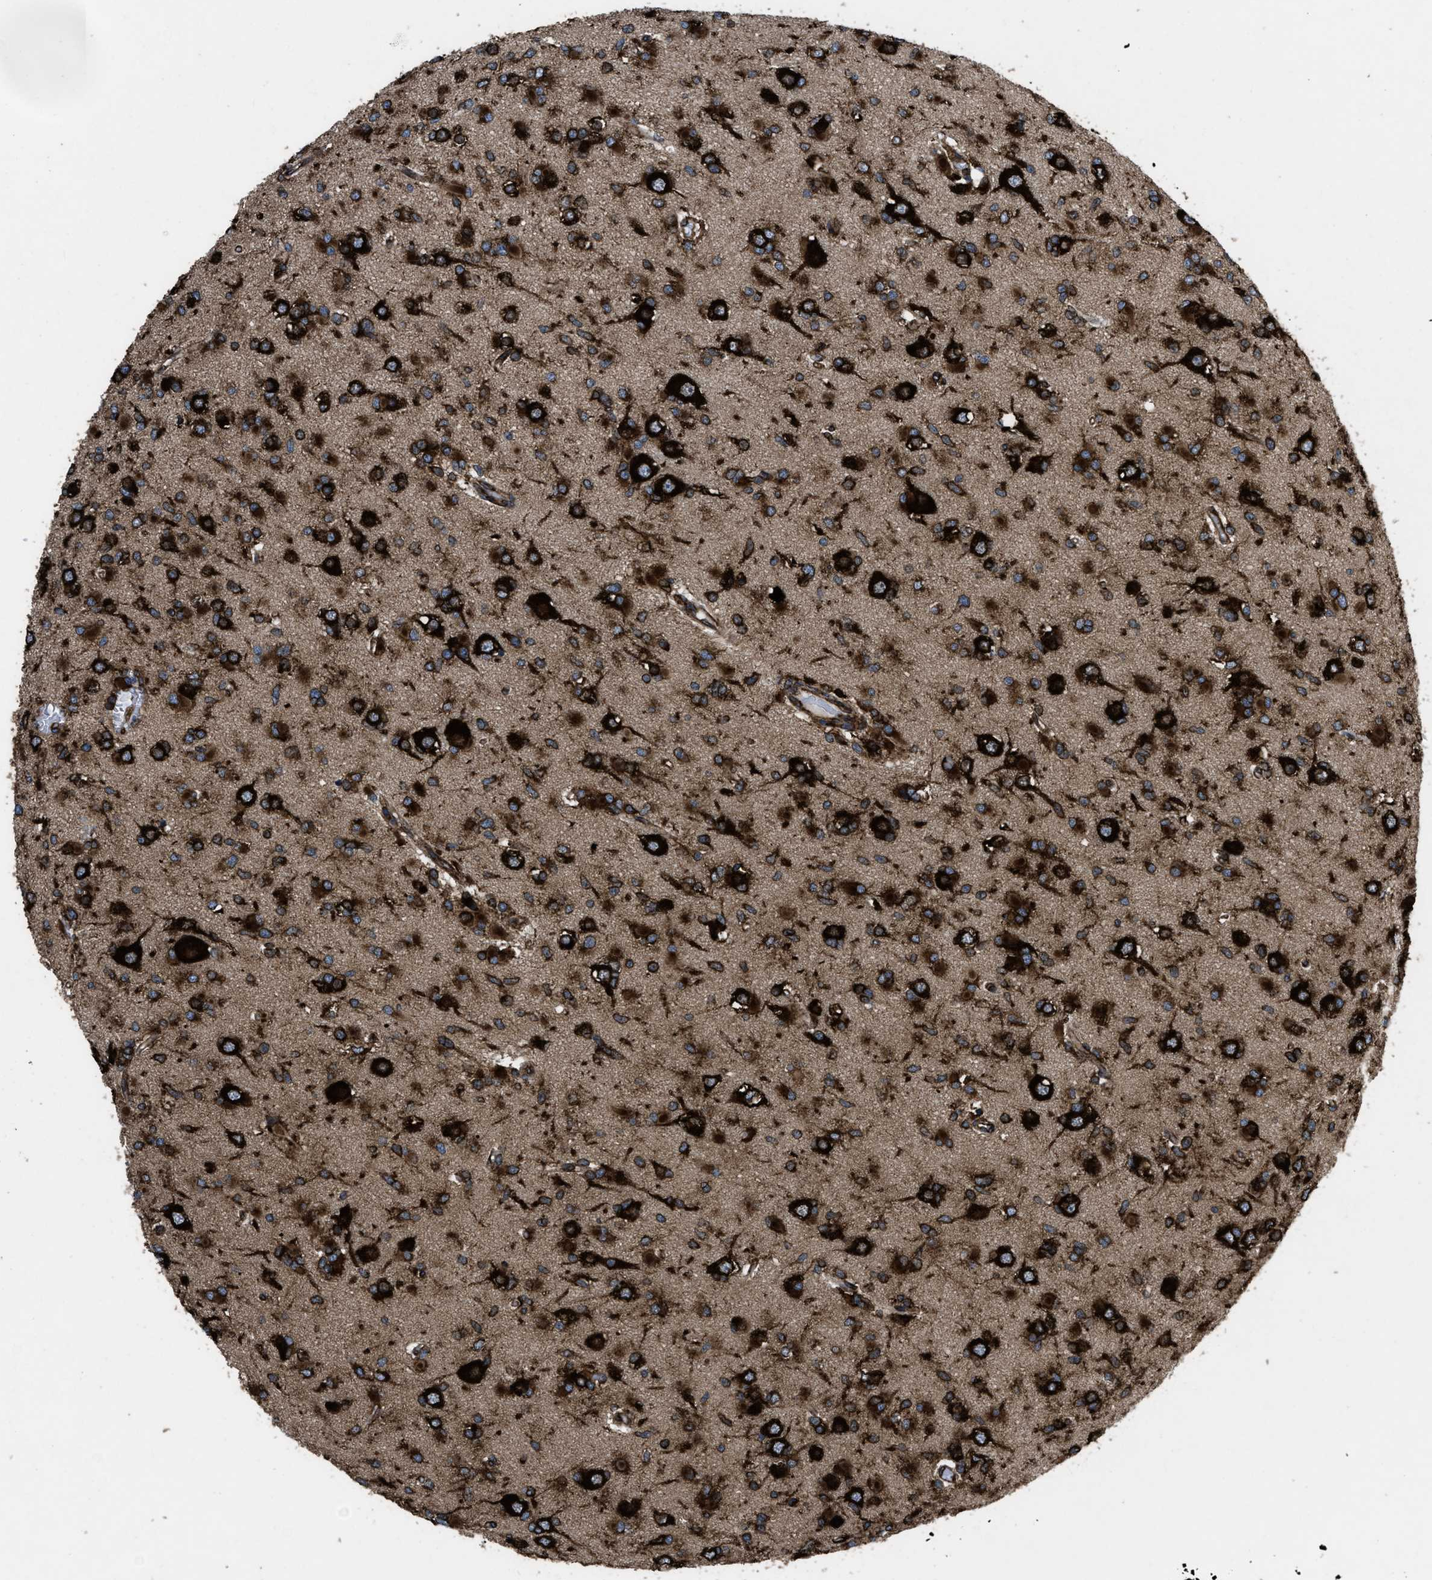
{"staining": {"intensity": "strong", "quantity": ">75%", "location": "cytoplasmic/membranous"}, "tissue": "glioma", "cell_type": "Tumor cells", "image_type": "cancer", "snomed": [{"axis": "morphology", "description": "Glioma, malignant, Low grade"}, {"axis": "topography", "description": "Brain"}], "caption": "This image reveals immunohistochemistry (IHC) staining of human malignant low-grade glioma, with high strong cytoplasmic/membranous staining in approximately >75% of tumor cells.", "gene": "CAPRIN1", "patient": {"sex": "female", "age": 22}}